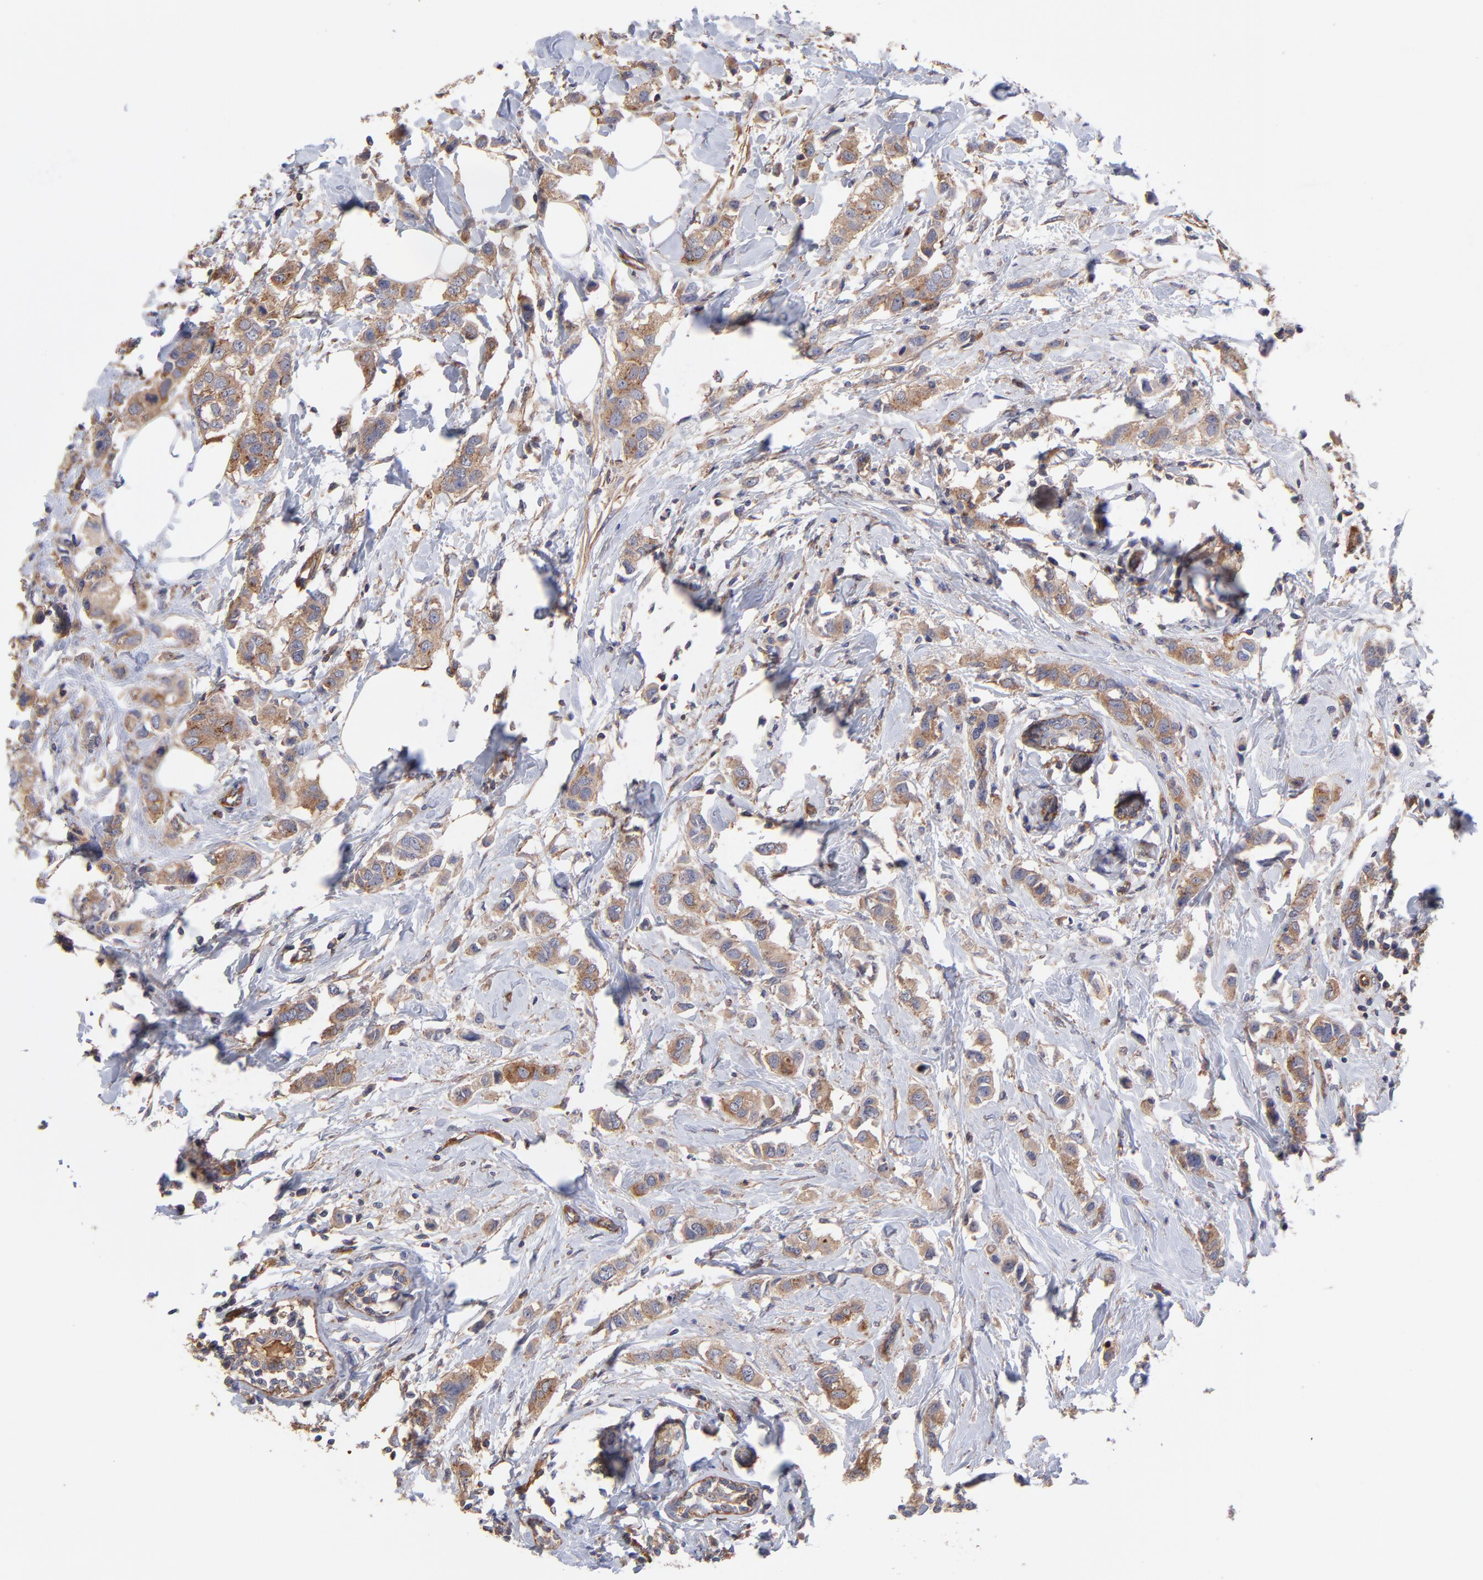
{"staining": {"intensity": "moderate", "quantity": ">75%", "location": "cytoplasmic/membranous"}, "tissue": "breast cancer", "cell_type": "Tumor cells", "image_type": "cancer", "snomed": [{"axis": "morphology", "description": "Normal tissue, NOS"}, {"axis": "morphology", "description": "Duct carcinoma"}, {"axis": "topography", "description": "Breast"}], "caption": "A micrograph of breast cancer stained for a protein reveals moderate cytoplasmic/membranous brown staining in tumor cells.", "gene": "ASB7", "patient": {"sex": "female", "age": 50}}